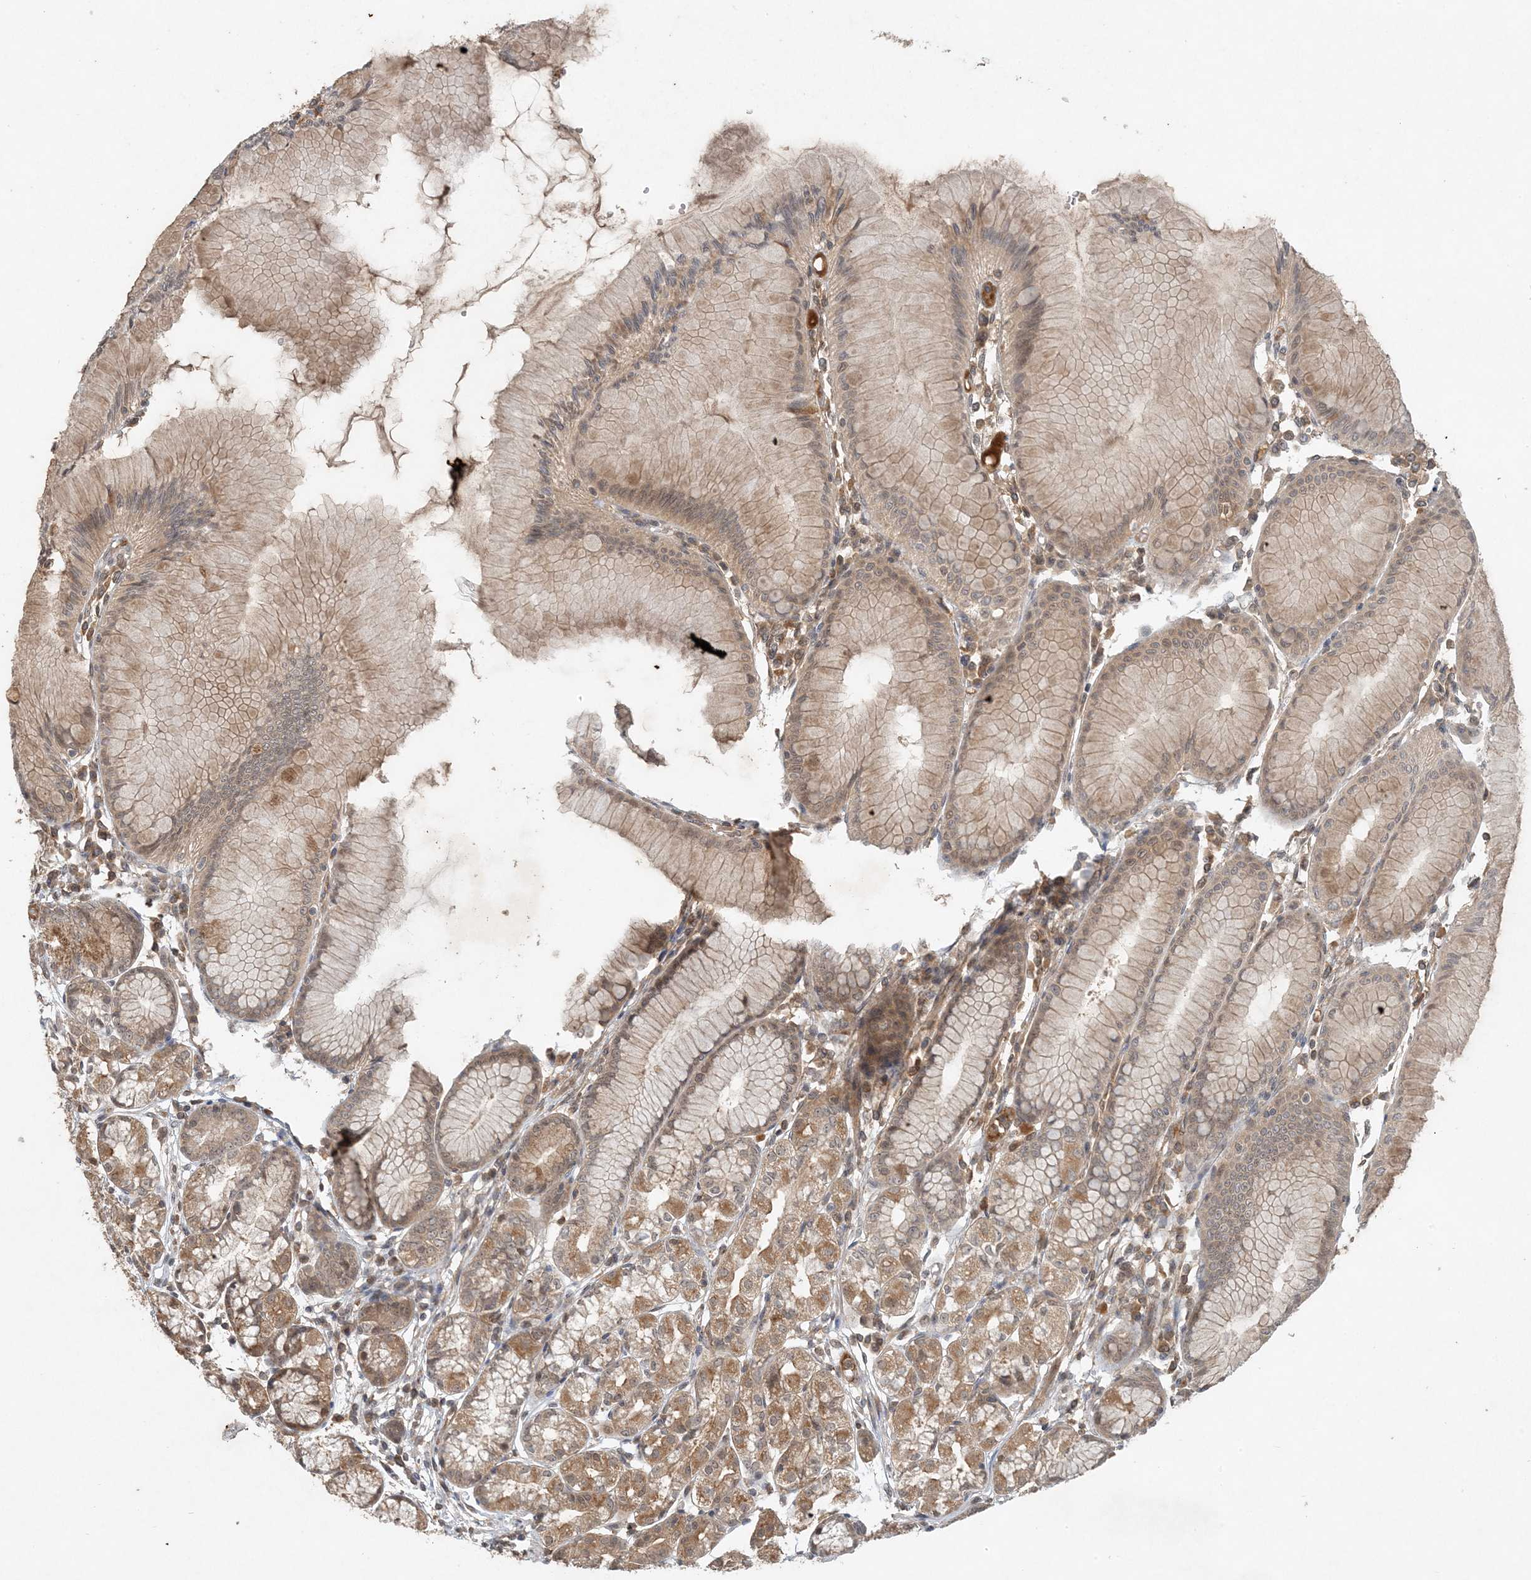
{"staining": {"intensity": "moderate", "quantity": ">75%", "location": "cytoplasmic/membranous,nuclear"}, "tissue": "stomach", "cell_type": "Glandular cells", "image_type": "normal", "snomed": [{"axis": "morphology", "description": "Normal tissue, NOS"}, {"axis": "topography", "description": "Stomach"}], "caption": "This image shows IHC staining of benign human stomach, with medium moderate cytoplasmic/membranous,nuclear expression in approximately >75% of glandular cells.", "gene": "ZCCHC4", "patient": {"sex": "female", "age": 57}}